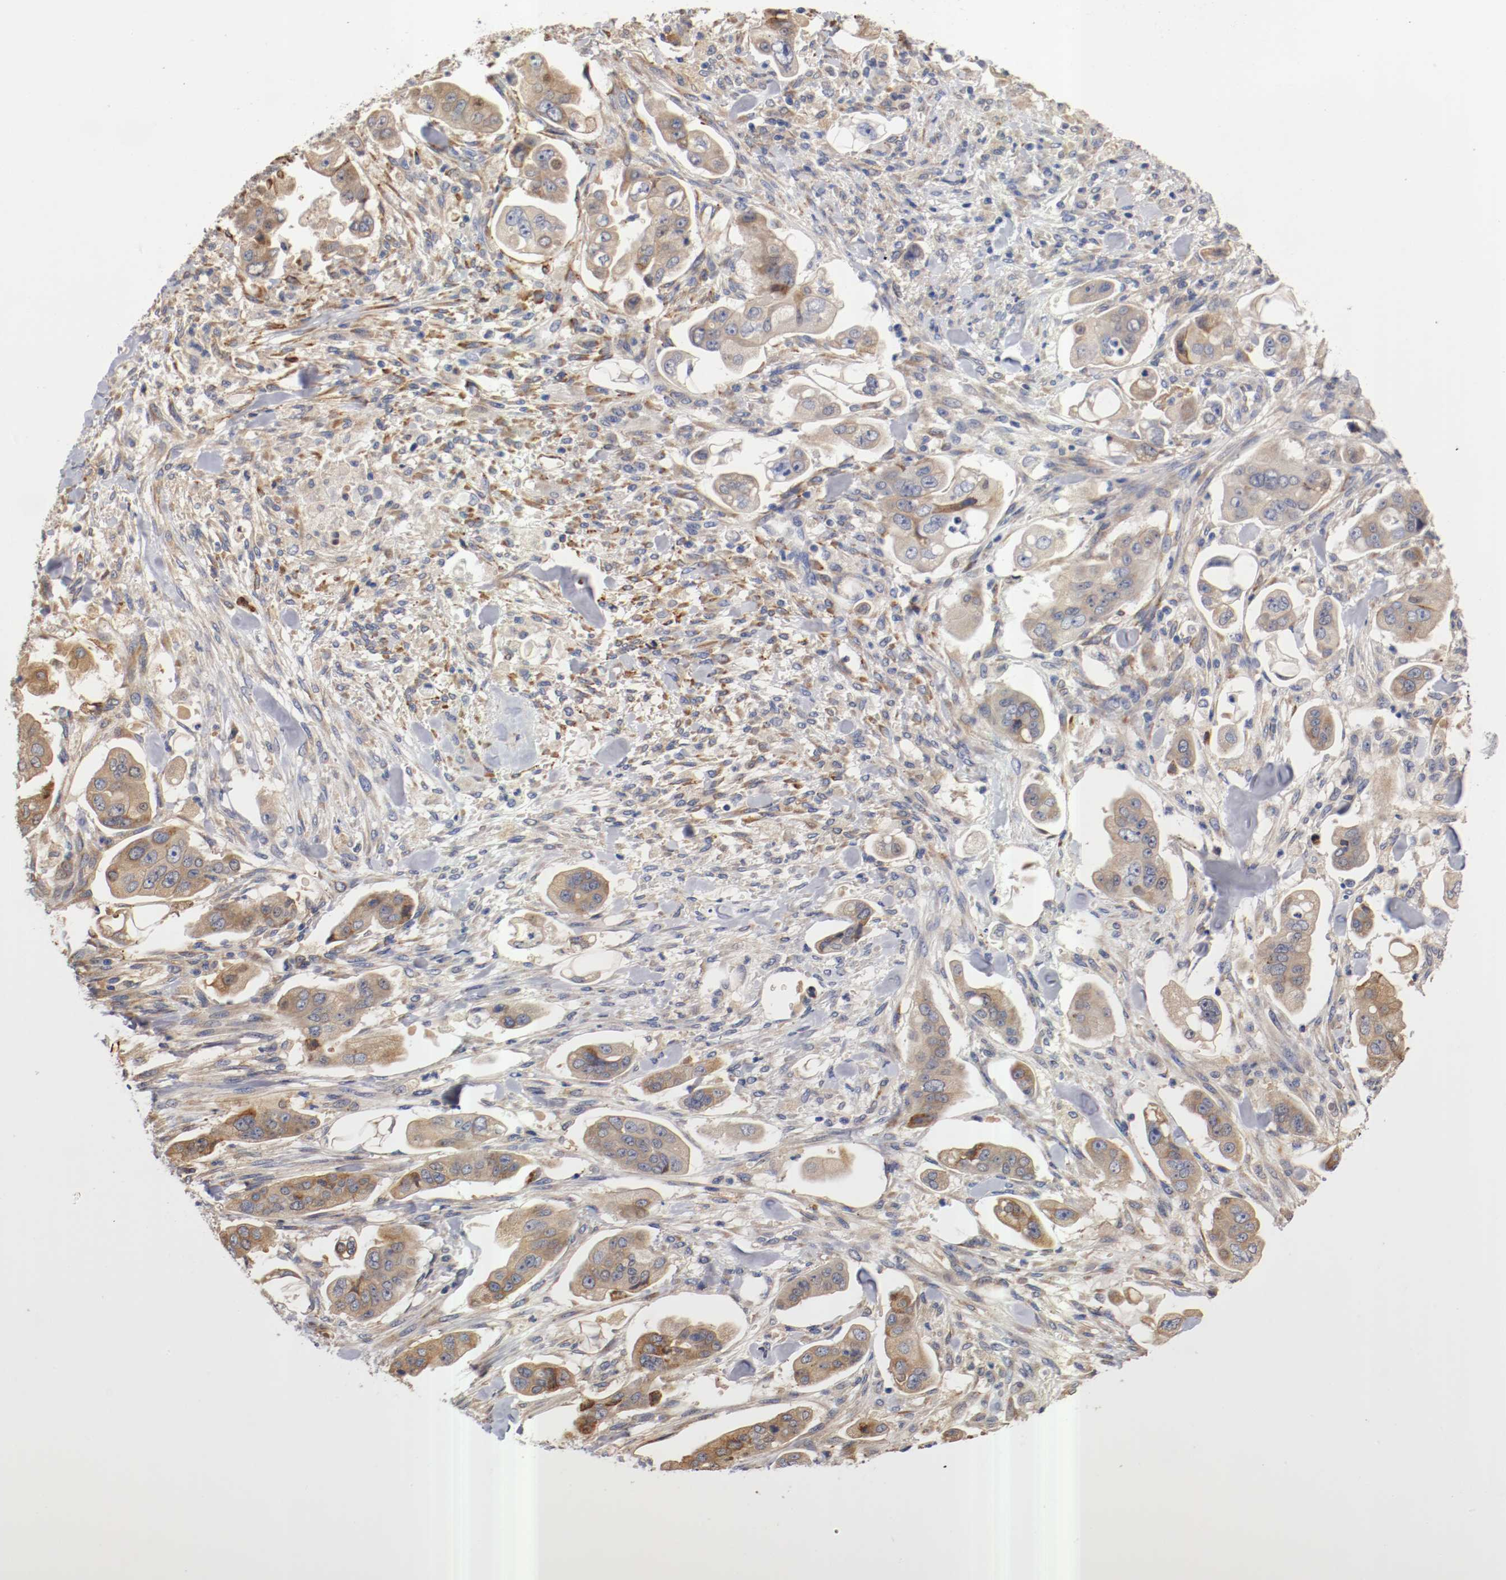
{"staining": {"intensity": "moderate", "quantity": ">75%", "location": "cytoplasmic/membranous"}, "tissue": "stomach cancer", "cell_type": "Tumor cells", "image_type": "cancer", "snomed": [{"axis": "morphology", "description": "Adenocarcinoma, NOS"}, {"axis": "topography", "description": "Stomach"}], "caption": "Human stomach cancer stained for a protein (brown) reveals moderate cytoplasmic/membranous positive positivity in about >75% of tumor cells.", "gene": "TNFSF13", "patient": {"sex": "male", "age": 62}}